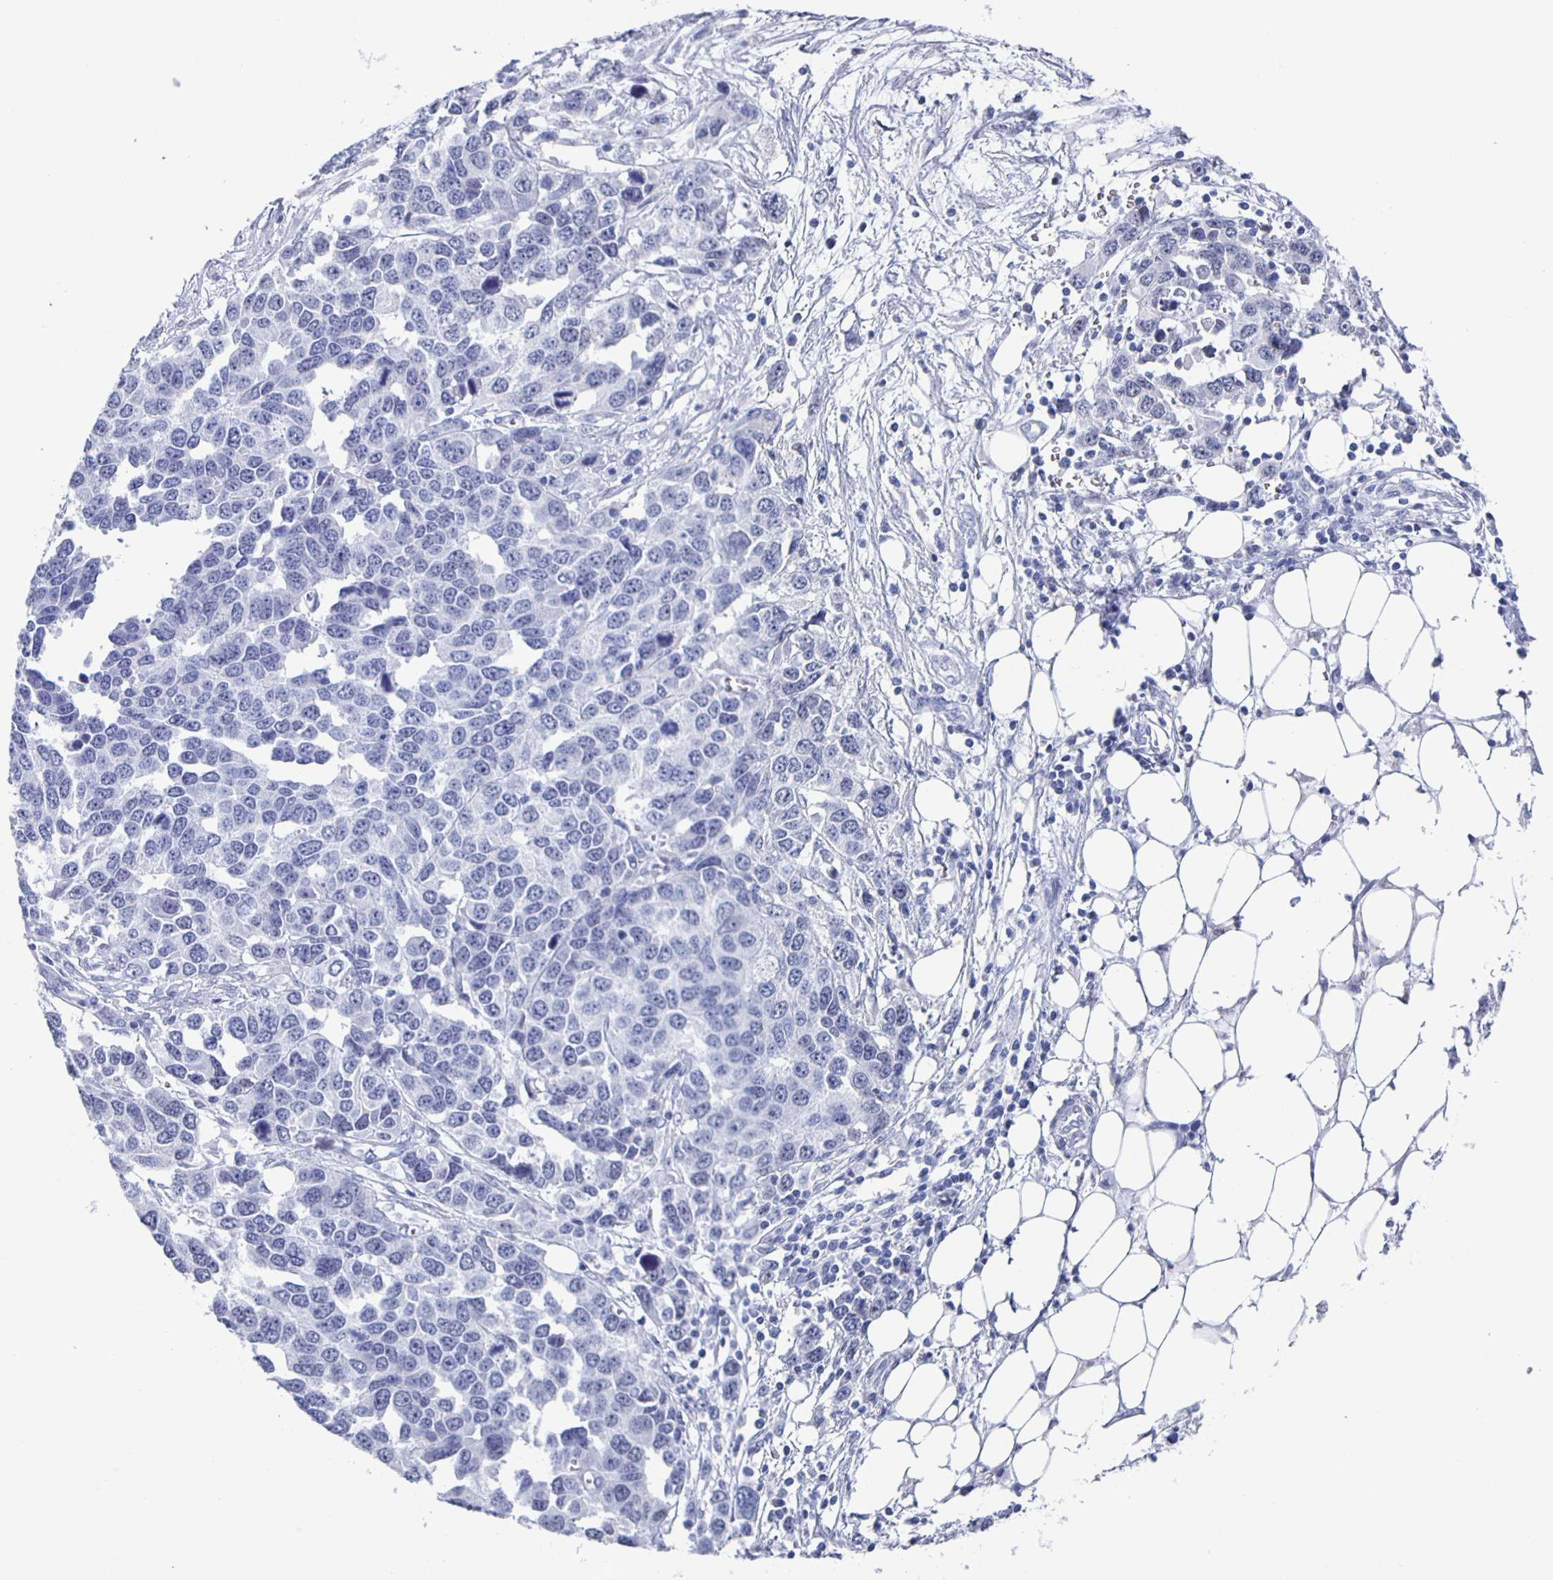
{"staining": {"intensity": "negative", "quantity": "none", "location": "none"}, "tissue": "ovarian cancer", "cell_type": "Tumor cells", "image_type": "cancer", "snomed": [{"axis": "morphology", "description": "Cystadenocarcinoma, serous, NOS"}, {"axis": "topography", "description": "Ovary"}], "caption": "There is no significant expression in tumor cells of ovarian cancer (serous cystadenocarcinoma).", "gene": "CCDC17", "patient": {"sex": "female", "age": 76}}